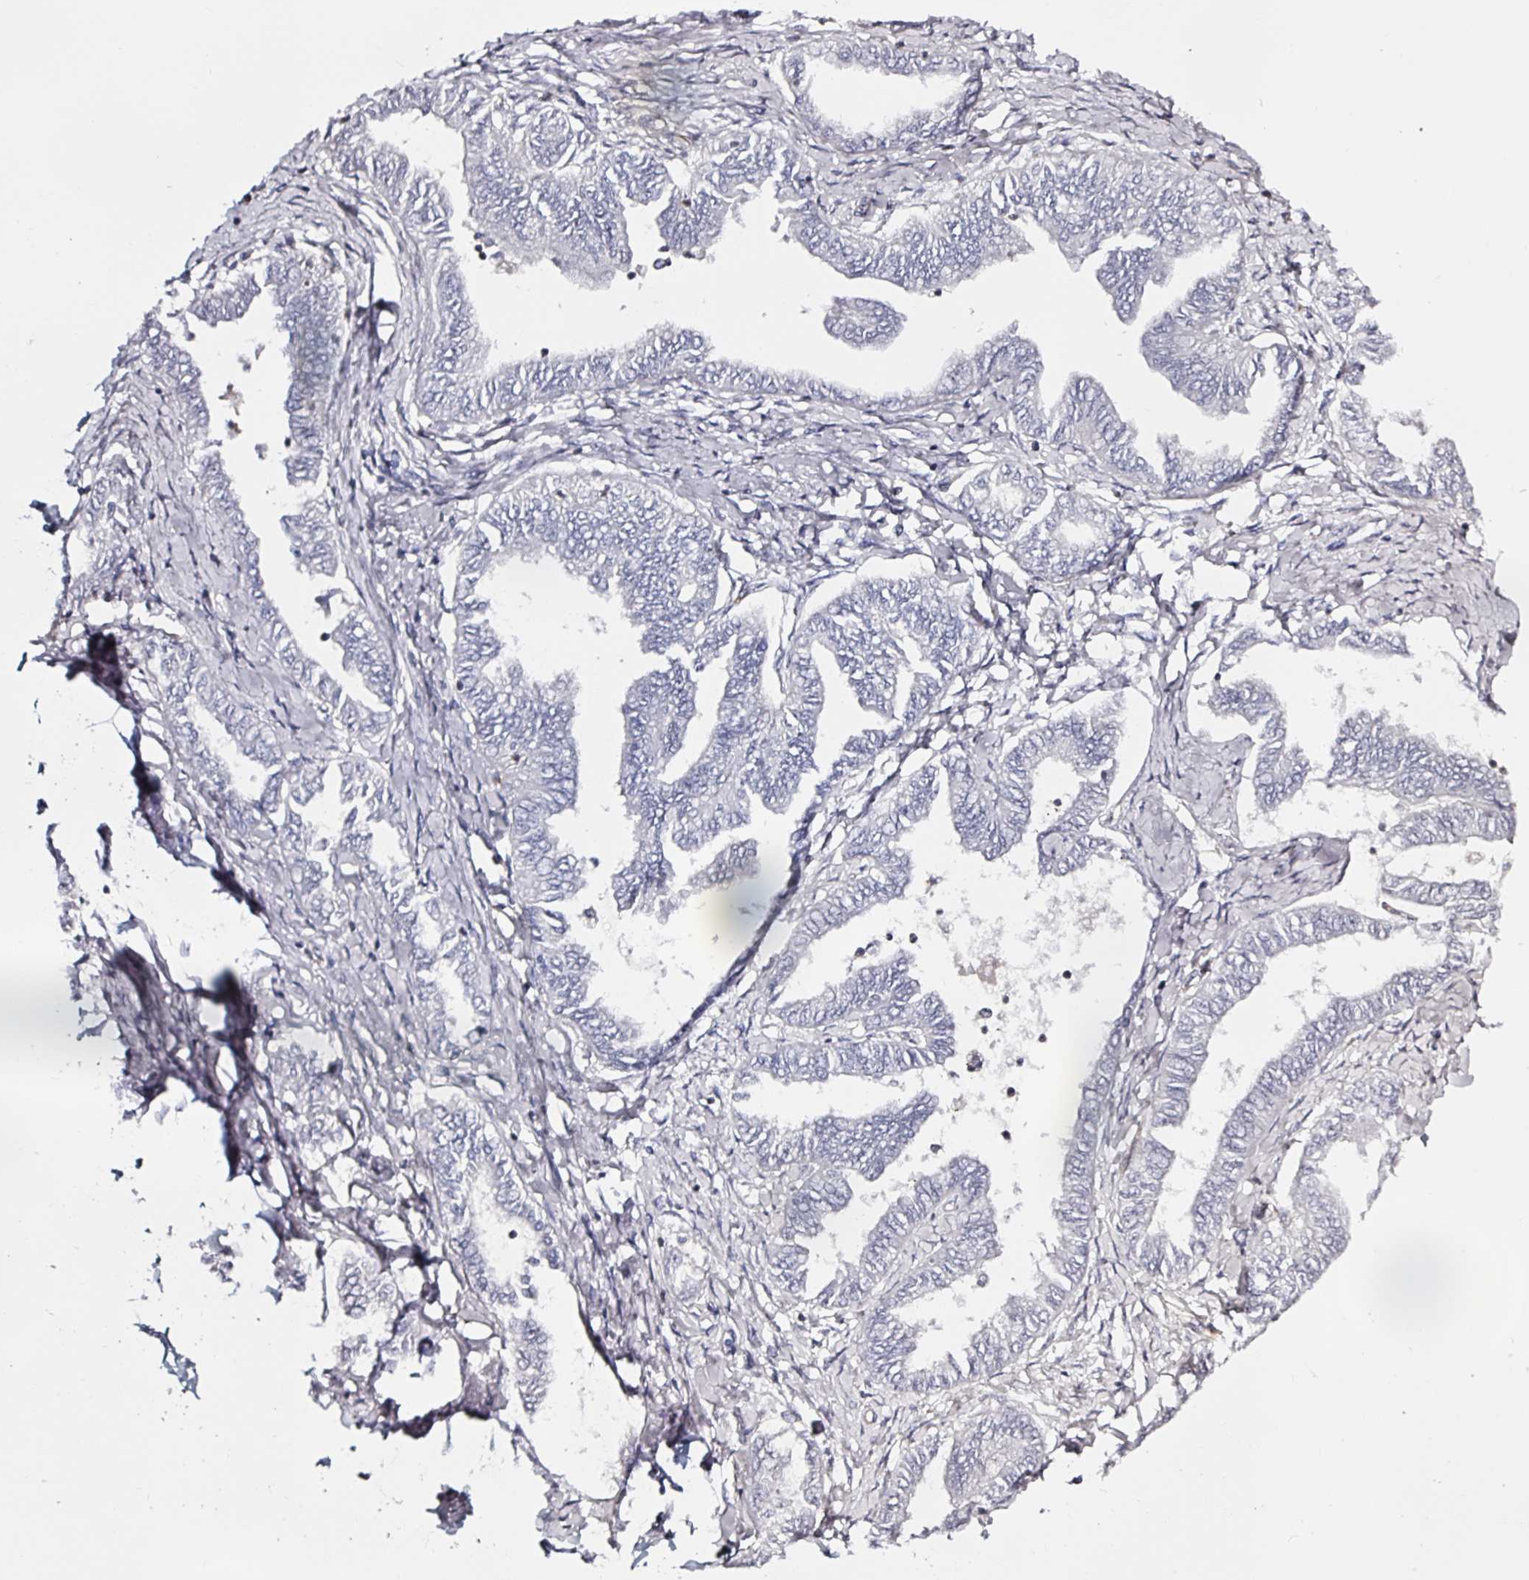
{"staining": {"intensity": "negative", "quantity": "none", "location": "none"}, "tissue": "ovarian cancer", "cell_type": "Tumor cells", "image_type": "cancer", "snomed": [{"axis": "morphology", "description": "Carcinoma, endometroid"}, {"axis": "topography", "description": "Ovary"}], "caption": "This is an IHC histopathology image of ovarian endometroid carcinoma. There is no positivity in tumor cells.", "gene": "ACSBG2", "patient": {"sex": "female", "age": 70}}